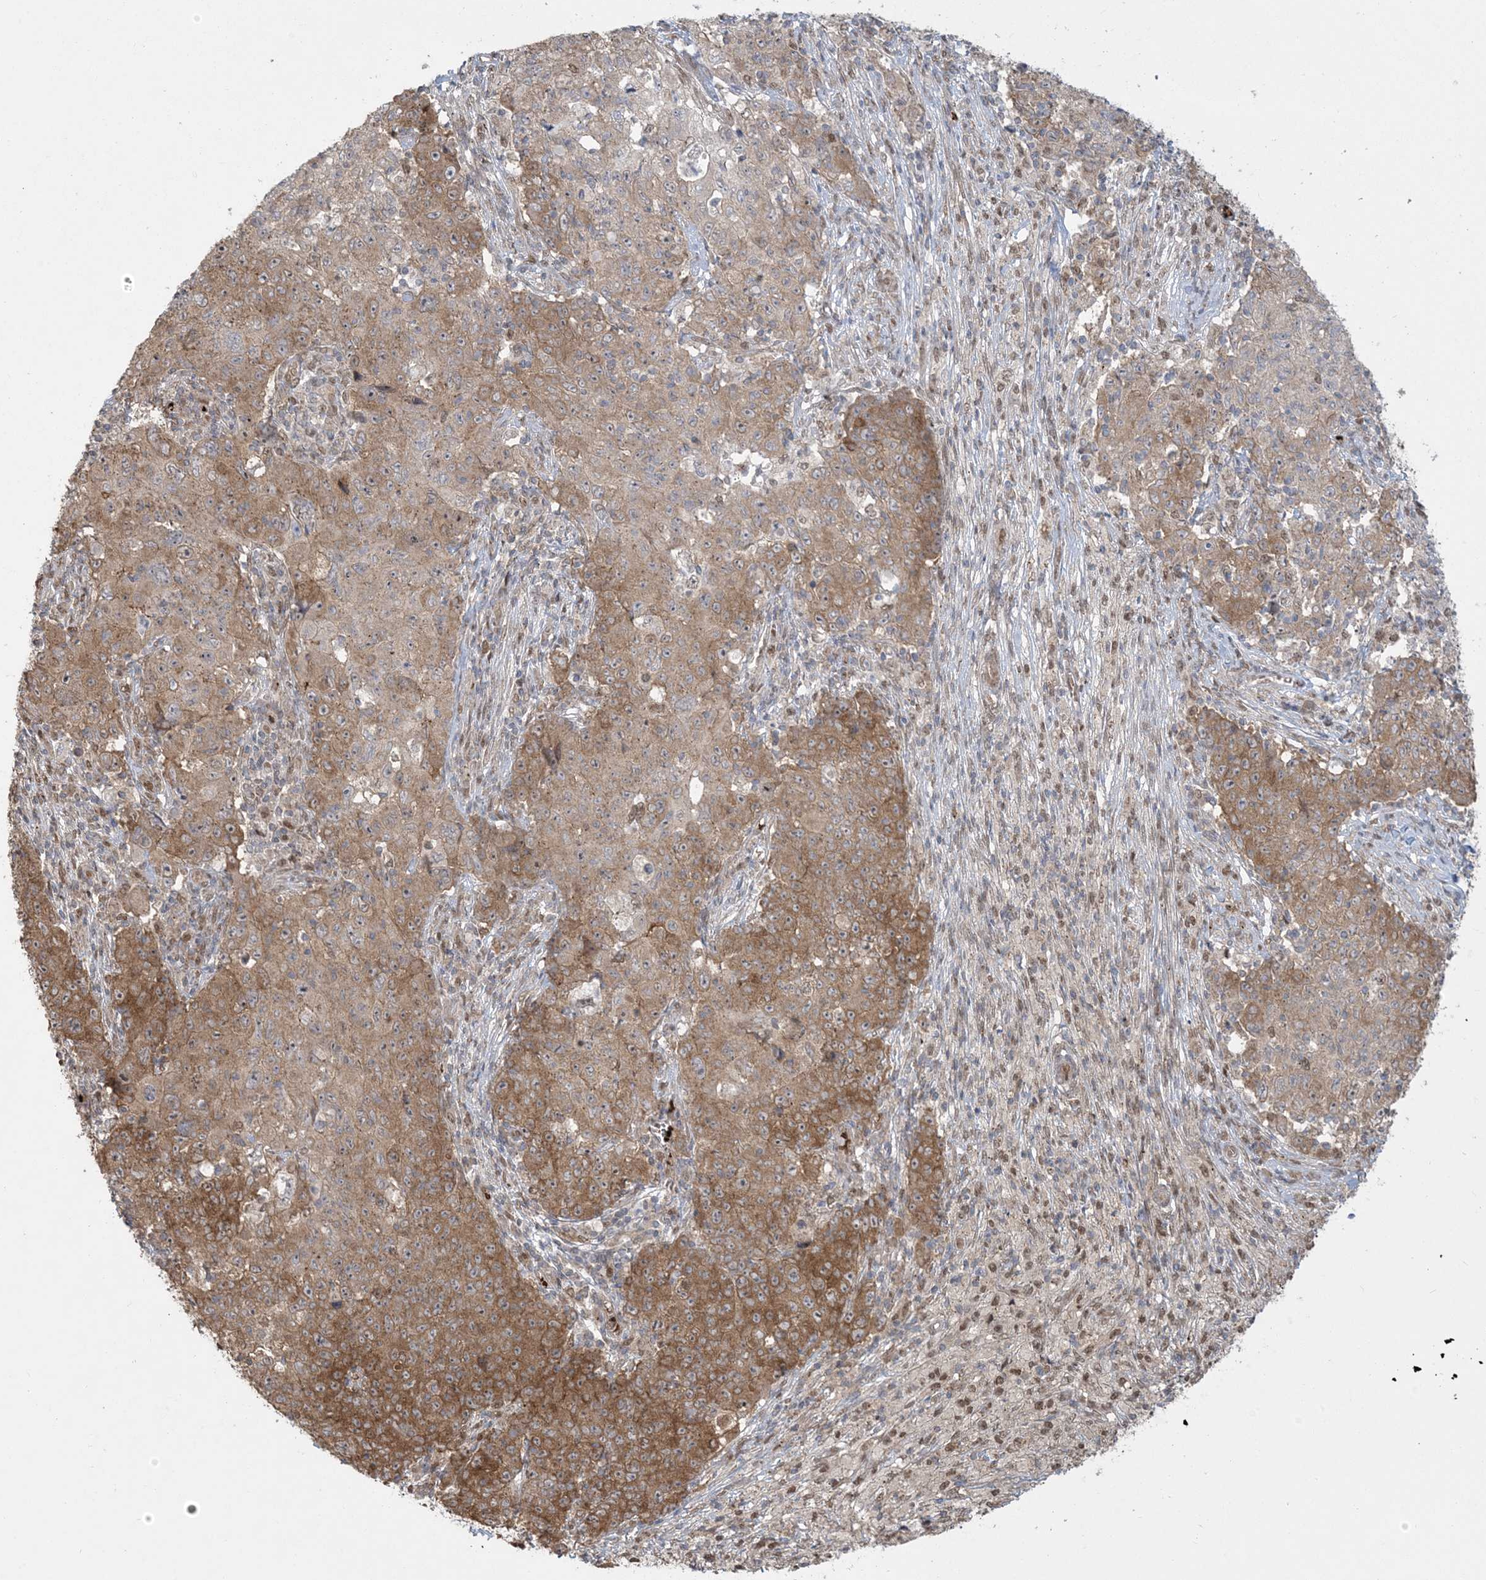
{"staining": {"intensity": "moderate", "quantity": ">75%", "location": "cytoplasmic/membranous"}, "tissue": "ovarian cancer", "cell_type": "Tumor cells", "image_type": "cancer", "snomed": [{"axis": "morphology", "description": "Carcinoma, endometroid"}, {"axis": "topography", "description": "Ovary"}], "caption": "An image of human ovarian cancer (endometroid carcinoma) stained for a protein exhibits moderate cytoplasmic/membranous brown staining in tumor cells.", "gene": "ABCF3", "patient": {"sex": "female", "age": 42}}